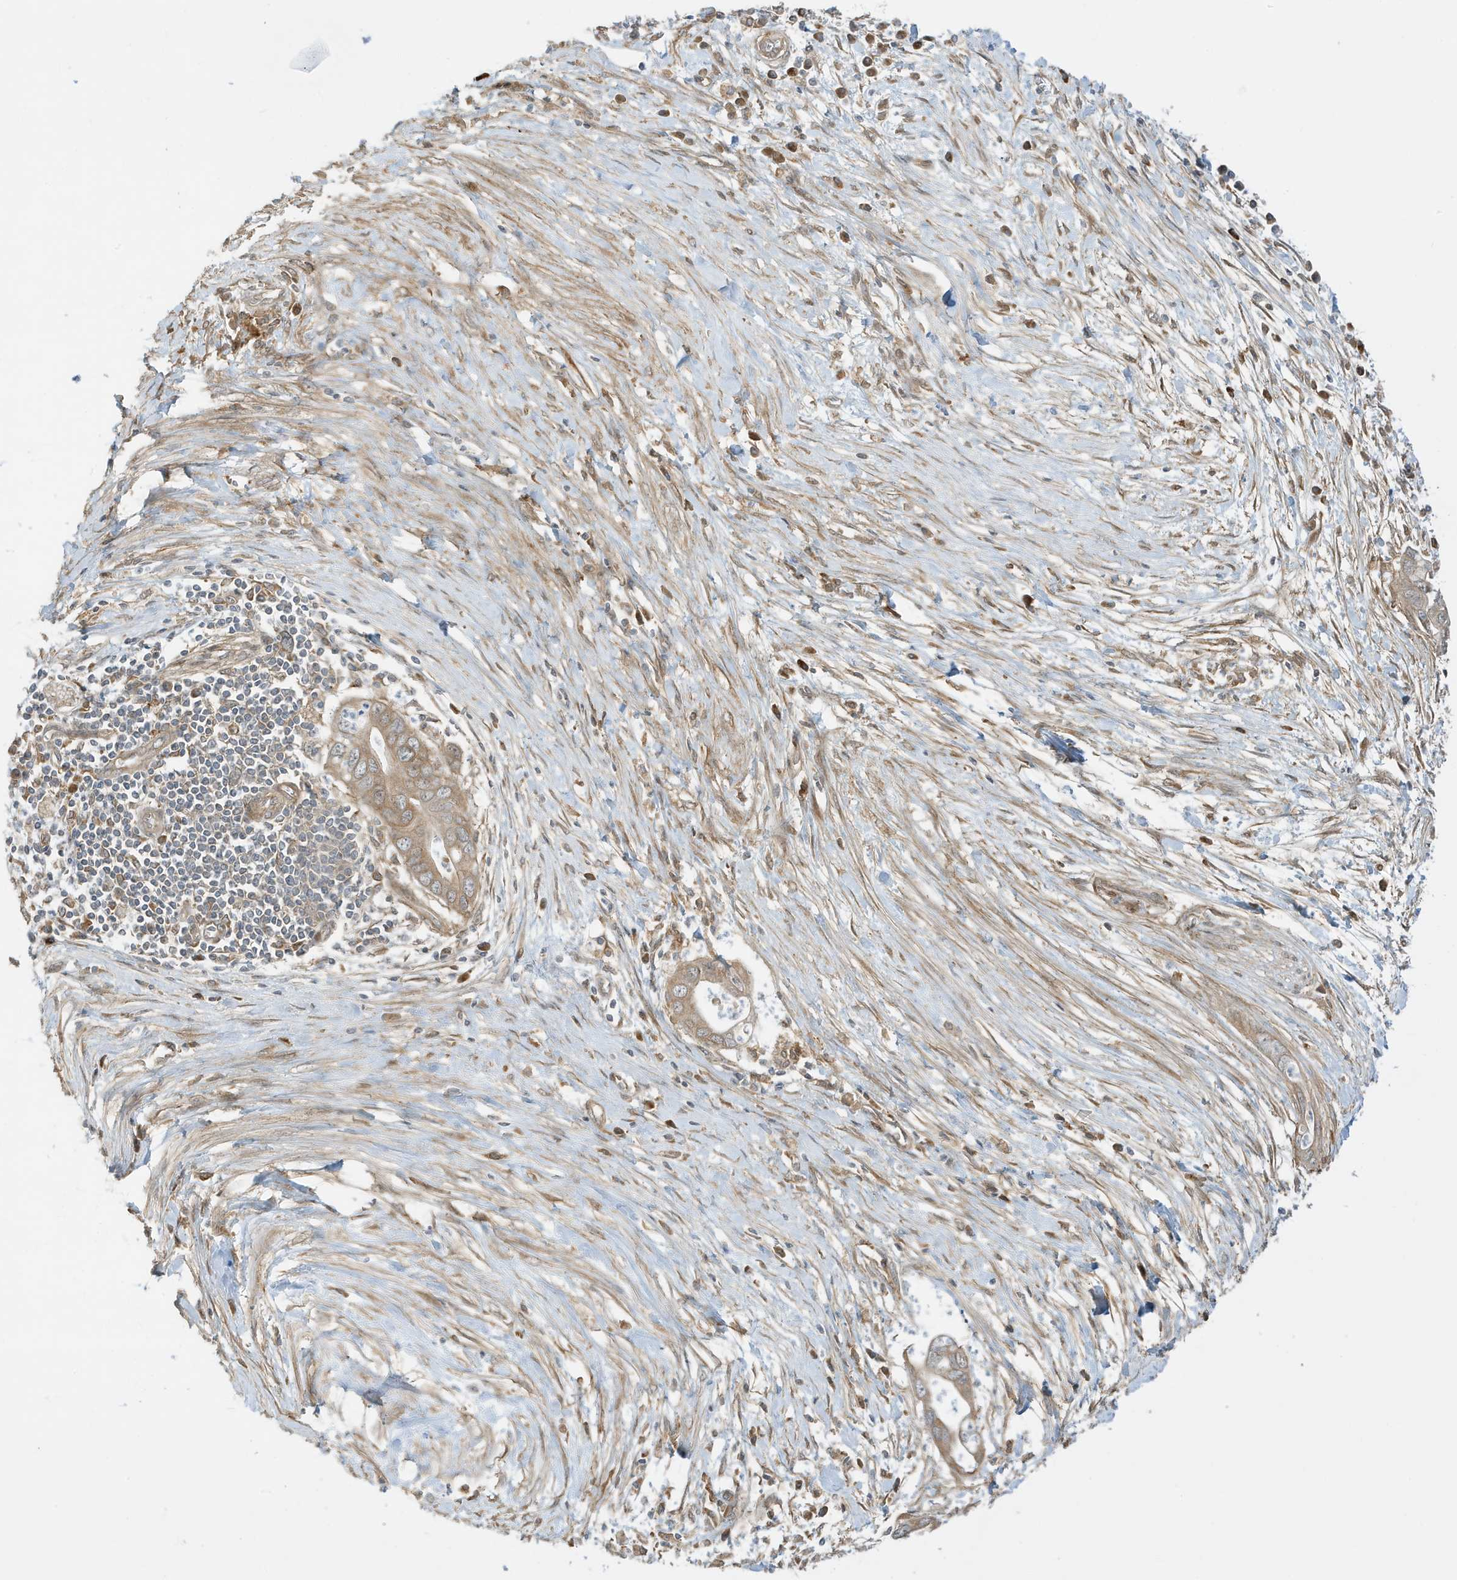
{"staining": {"intensity": "moderate", "quantity": "<25%", "location": "cytoplasmic/membranous"}, "tissue": "pancreatic cancer", "cell_type": "Tumor cells", "image_type": "cancer", "snomed": [{"axis": "morphology", "description": "Adenocarcinoma, NOS"}, {"axis": "topography", "description": "Pancreas"}], "caption": "This is an image of immunohistochemistry (IHC) staining of adenocarcinoma (pancreatic), which shows moderate staining in the cytoplasmic/membranous of tumor cells.", "gene": "SCARF2", "patient": {"sex": "male", "age": 75}}